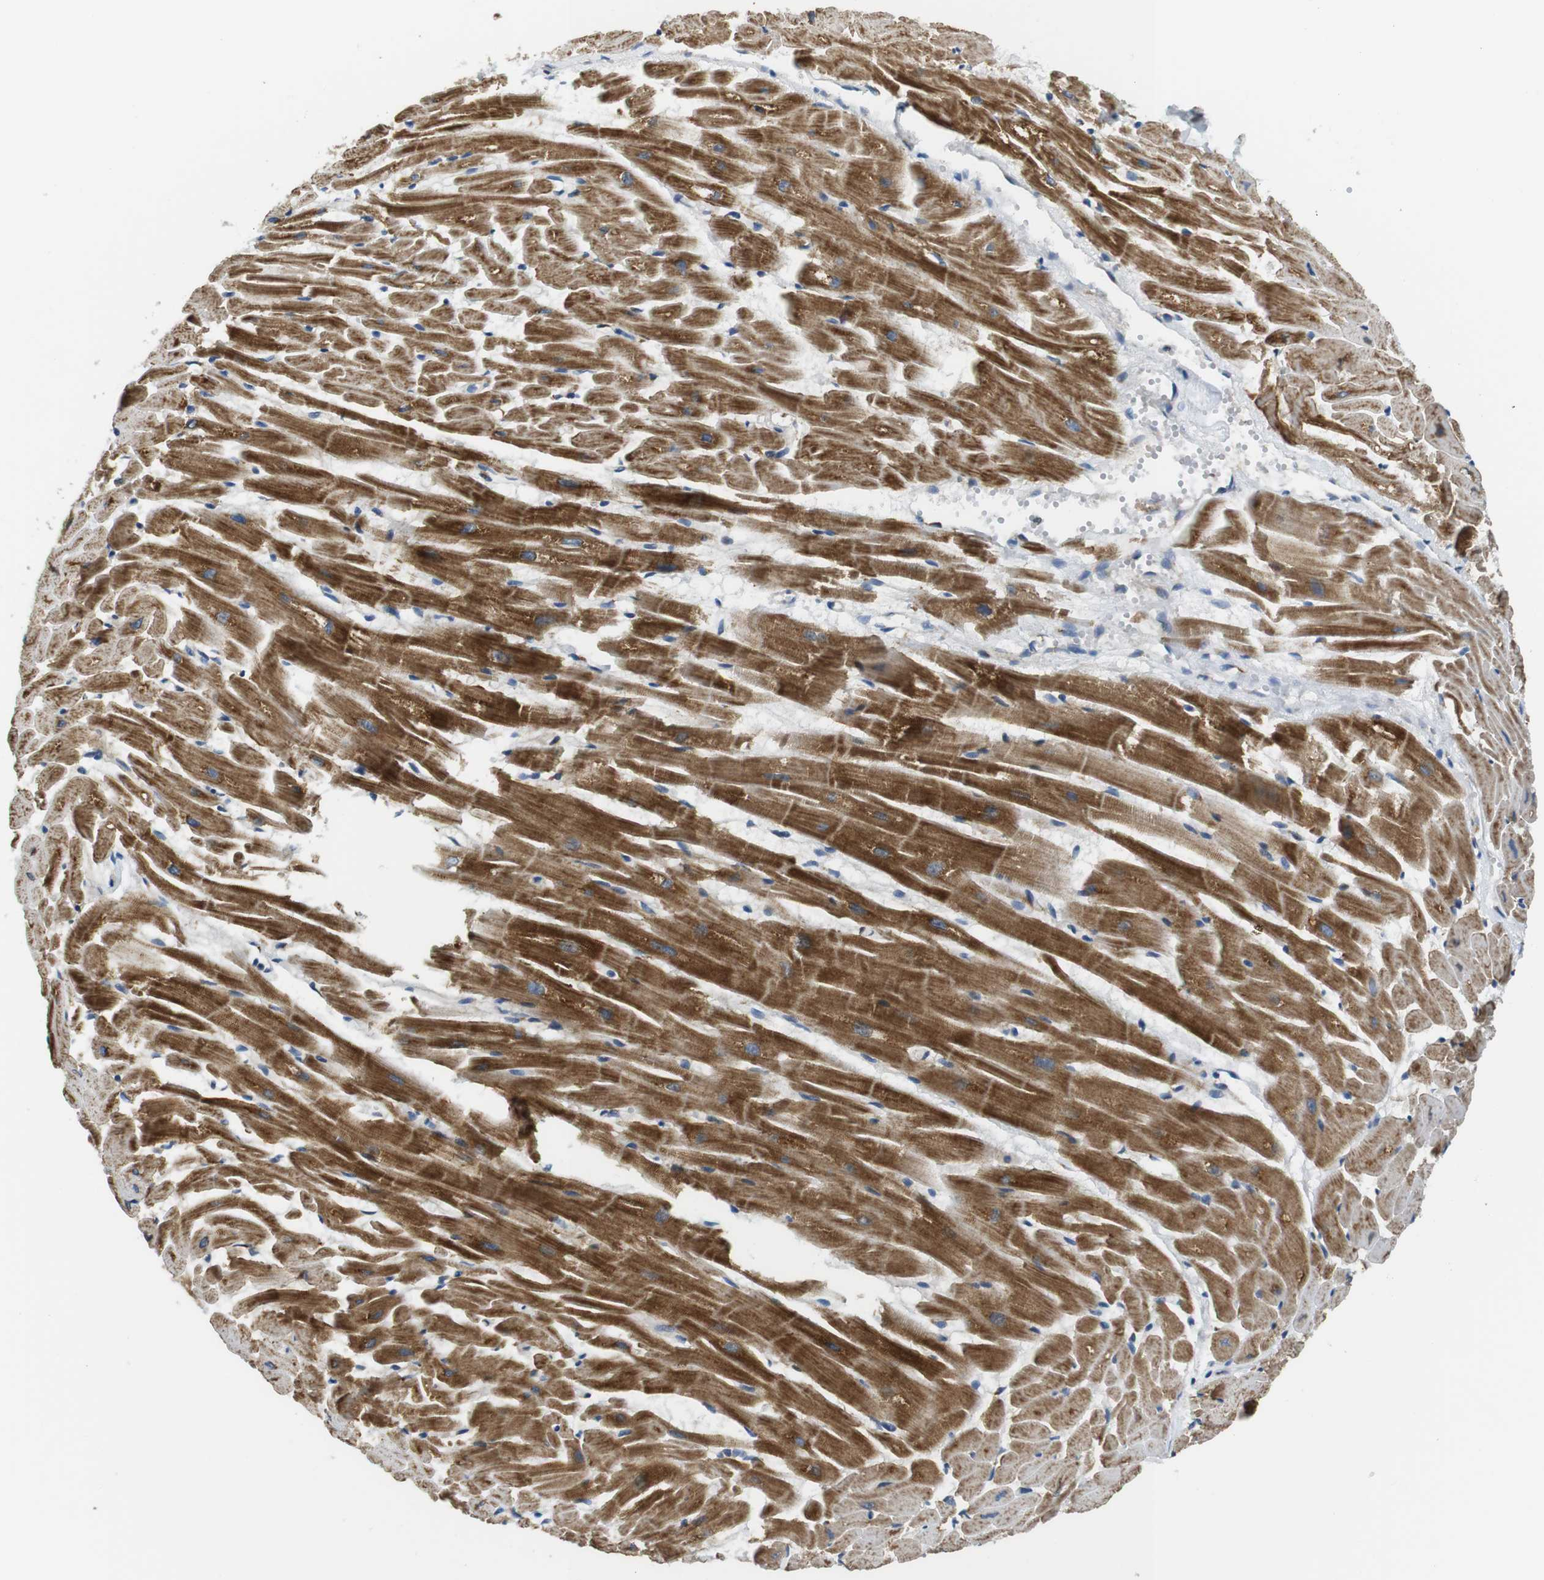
{"staining": {"intensity": "moderate", "quantity": ">75%", "location": "cytoplasmic/membranous"}, "tissue": "heart muscle", "cell_type": "Cardiomyocytes", "image_type": "normal", "snomed": [{"axis": "morphology", "description": "Normal tissue, NOS"}, {"axis": "topography", "description": "Heart"}], "caption": "Immunohistochemical staining of unremarkable heart muscle demonstrates medium levels of moderate cytoplasmic/membranous staining in approximately >75% of cardiomyocytes. Nuclei are stained in blue.", "gene": "TMEM143", "patient": {"sex": "female", "age": 19}}